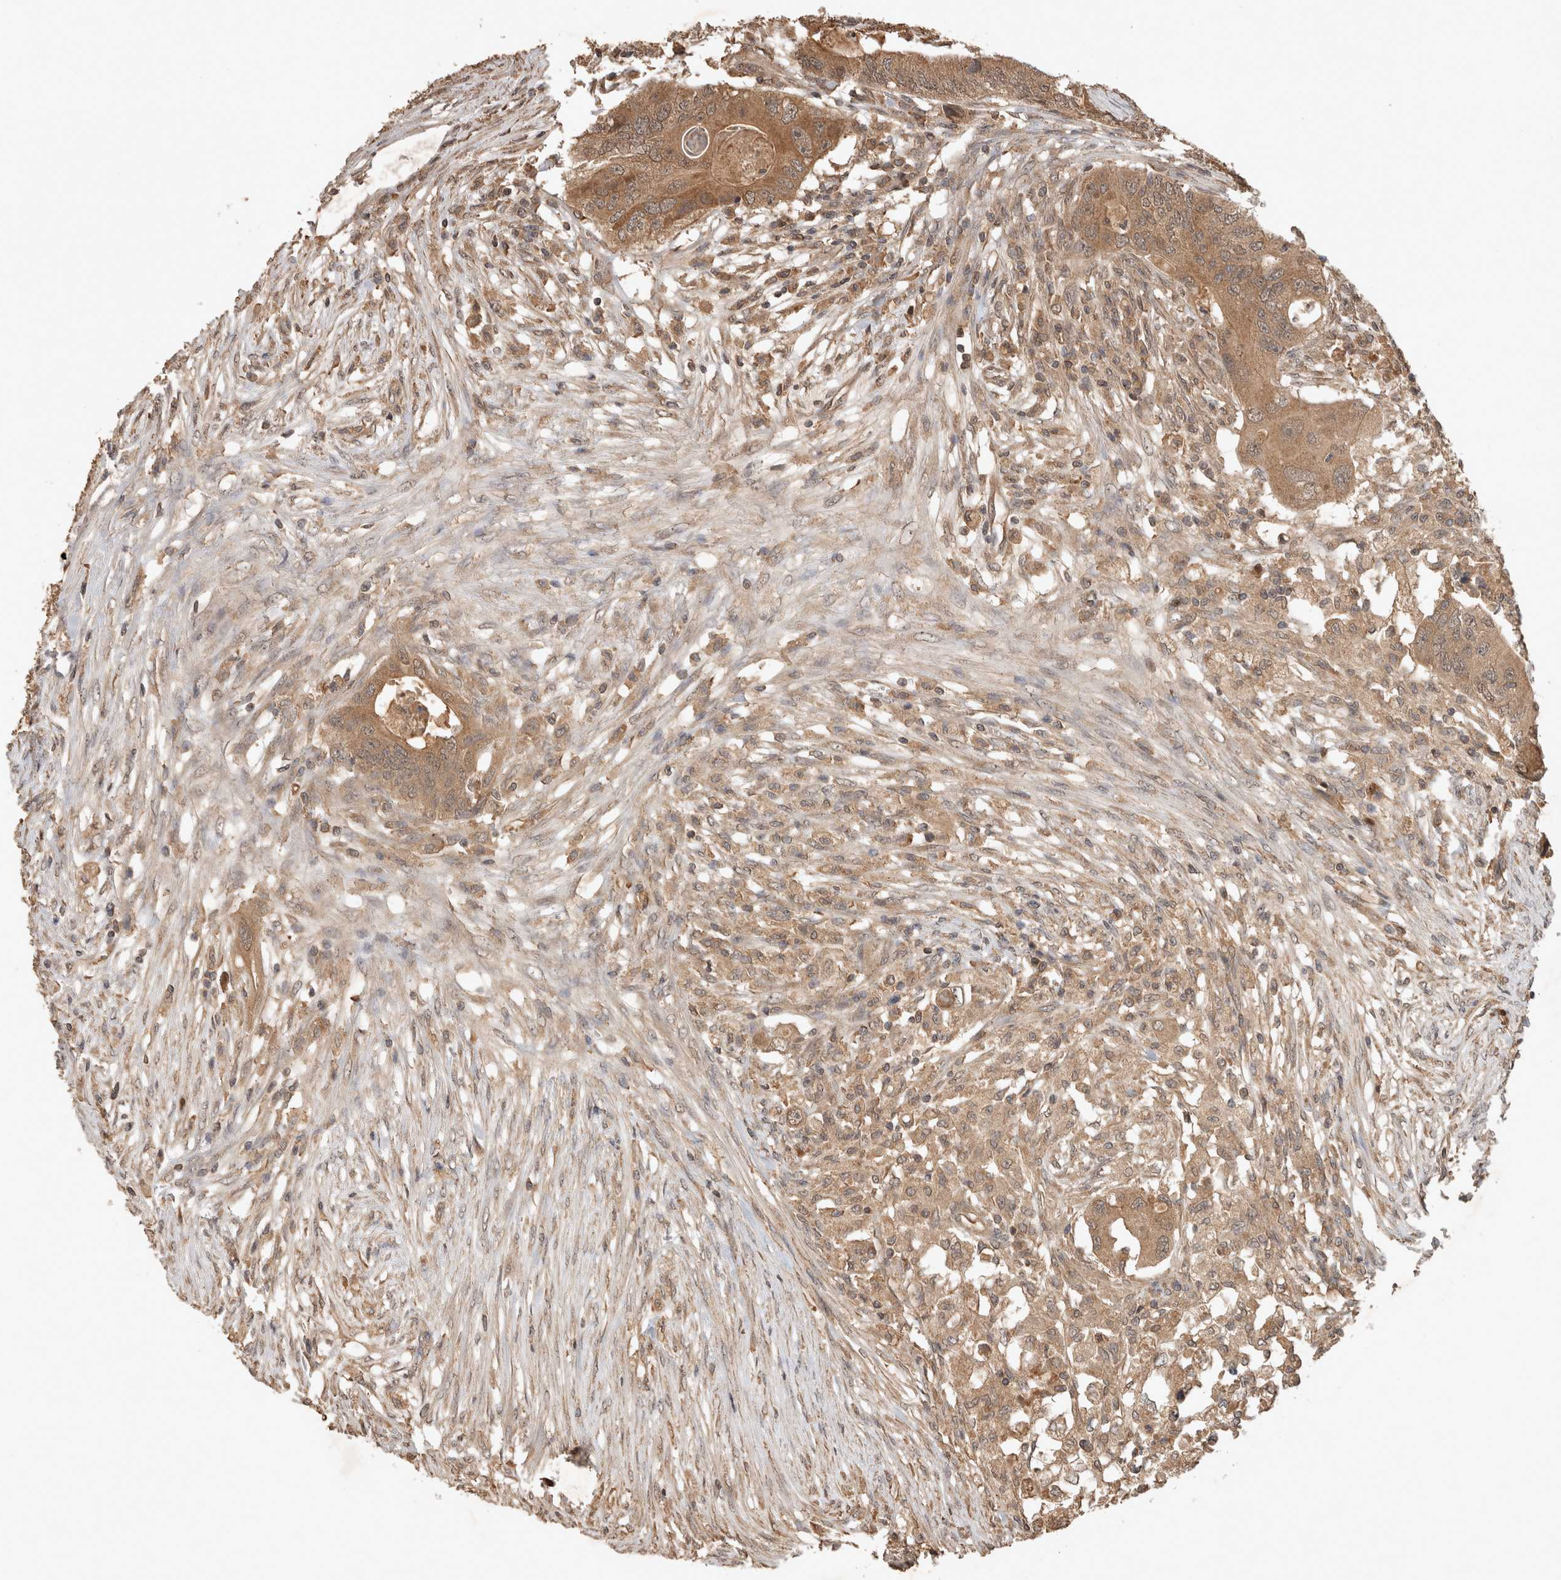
{"staining": {"intensity": "moderate", "quantity": ">75%", "location": "cytoplasmic/membranous"}, "tissue": "colorectal cancer", "cell_type": "Tumor cells", "image_type": "cancer", "snomed": [{"axis": "morphology", "description": "Adenocarcinoma, NOS"}, {"axis": "topography", "description": "Colon"}], "caption": "Approximately >75% of tumor cells in colorectal cancer (adenocarcinoma) show moderate cytoplasmic/membranous protein staining as visualized by brown immunohistochemical staining.", "gene": "OTUD7B", "patient": {"sex": "male", "age": 71}}